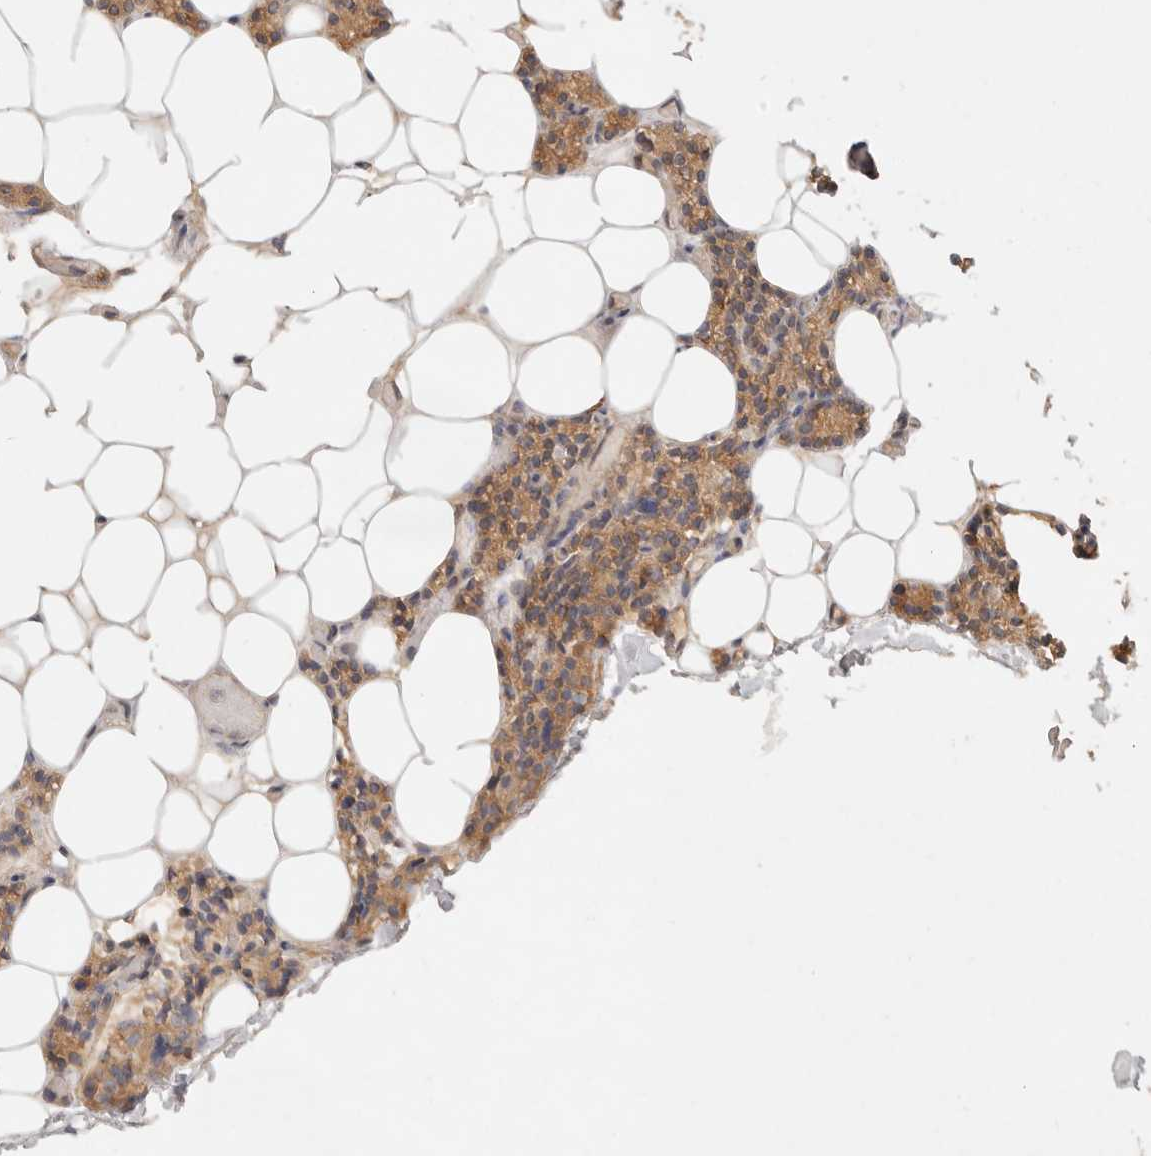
{"staining": {"intensity": "moderate", "quantity": ">75%", "location": "cytoplasmic/membranous"}, "tissue": "parathyroid gland", "cell_type": "Glandular cells", "image_type": "normal", "snomed": [{"axis": "morphology", "description": "Normal tissue, NOS"}, {"axis": "topography", "description": "Parathyroid gland"}], "caption": "Immunohistochemistry of benign parathyroid gland displays medium levels of moderate cytoplasmic/membranous positivity in approximately >75% of glandular cells. The staining was performed using DAB, with brown indicating positive protein expression. Nuclei are stained blue with hematoxylin.", "gene": "HECTD3", "patient": {"sex": "male", "age": 75}}